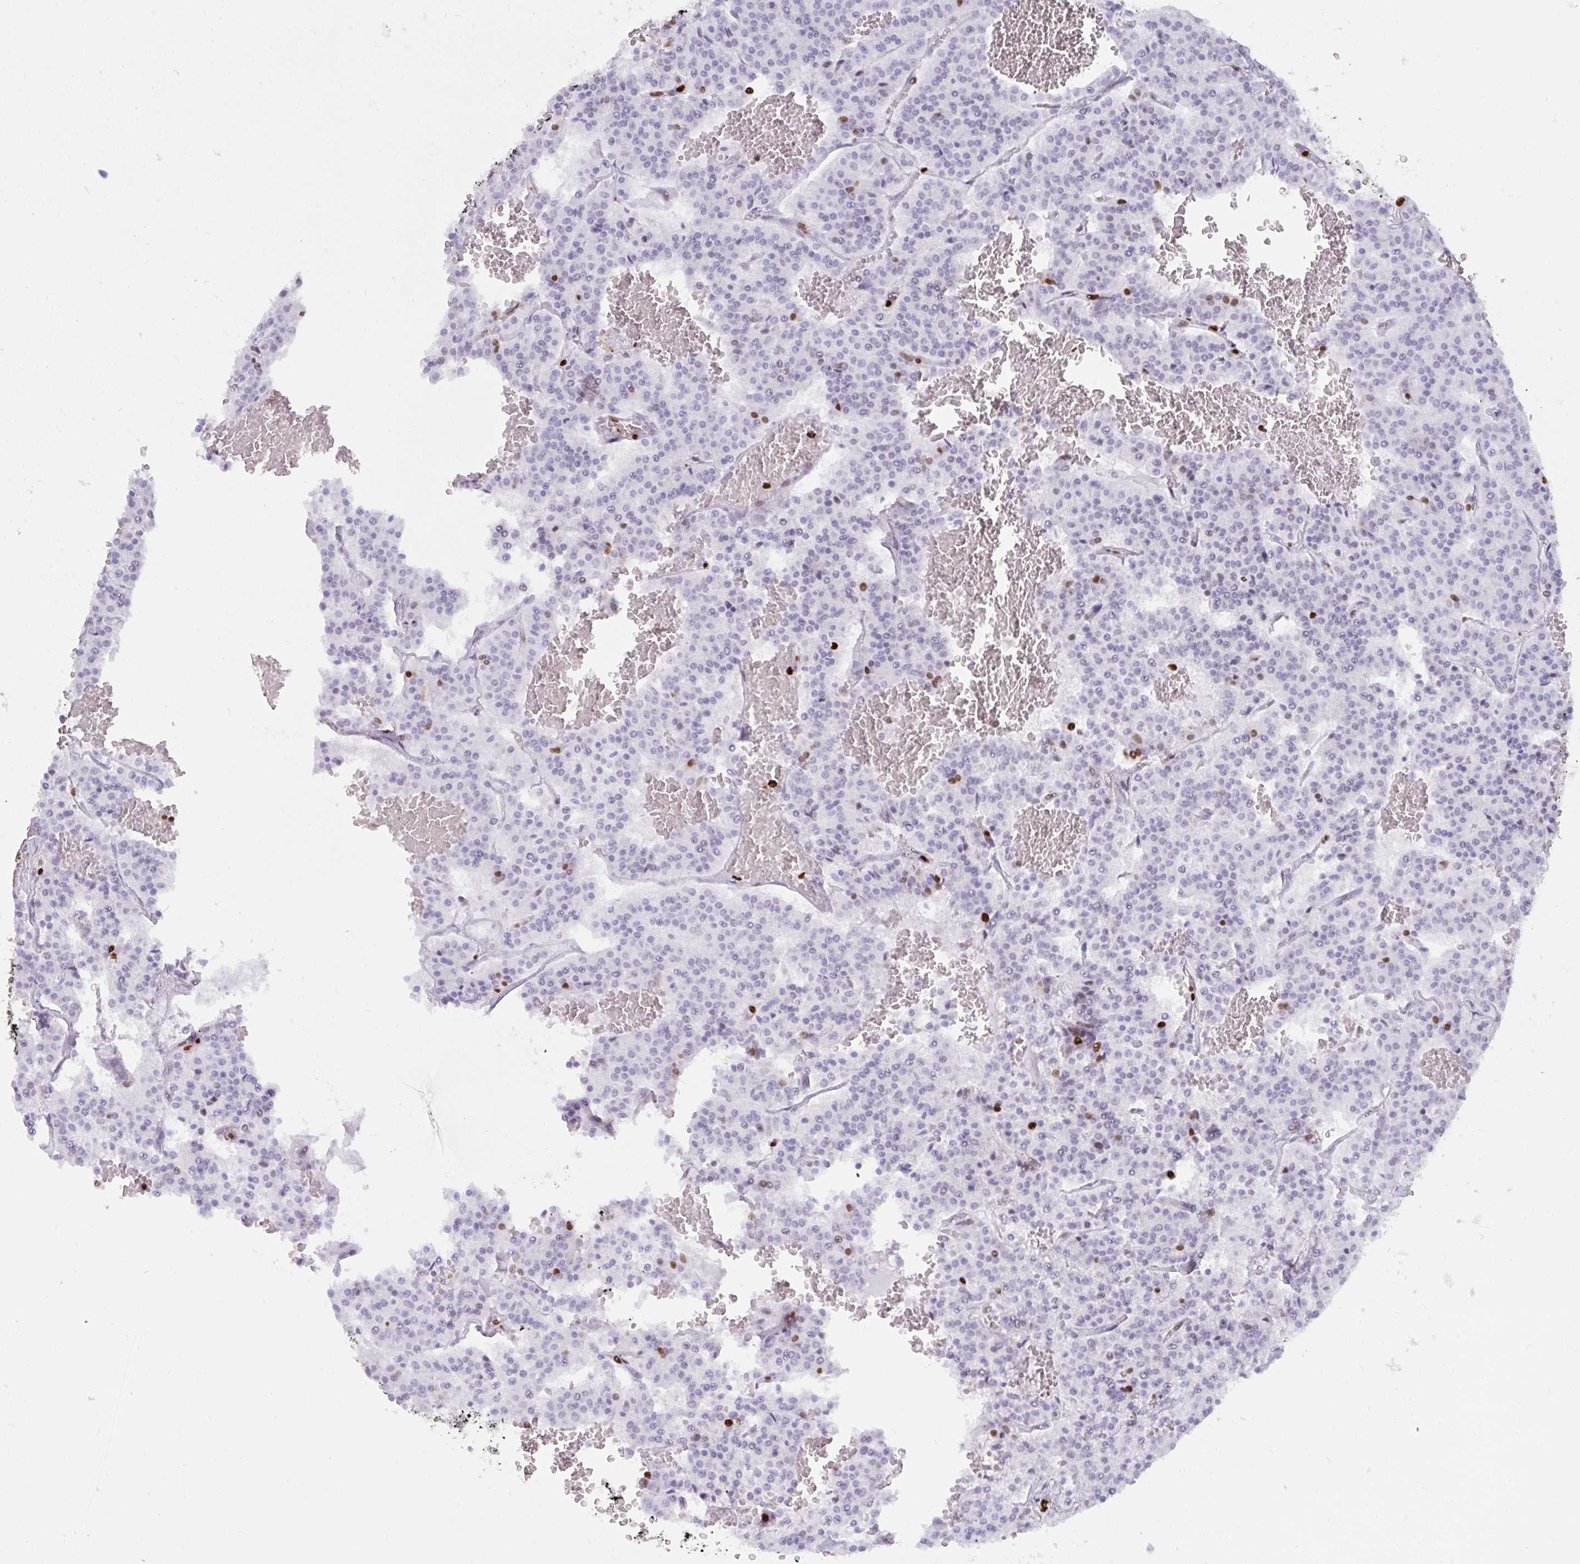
{"staining": {"intensity": "negative", "quantity": "none", "location": "none"}, "tissue": "carcinoid", "cell_type": "Tumor cells", "image_type": "cancer", "snomed": [{"axis": "morphology", "description": "Carcinoid, malignant, NOS"}, {"axis": "topography", "description": "Lung"}], "caption": "Immunohistochemical staining of human carcinoid shows no significant expression in tumor cells. Brightfield microscopy of immunohistochemistry stained with DAB (brown) and hematoxylin (blue), captured at high magnification.", "gene": "HMGB2", "patient": {"sex": "male", "age": 70}}